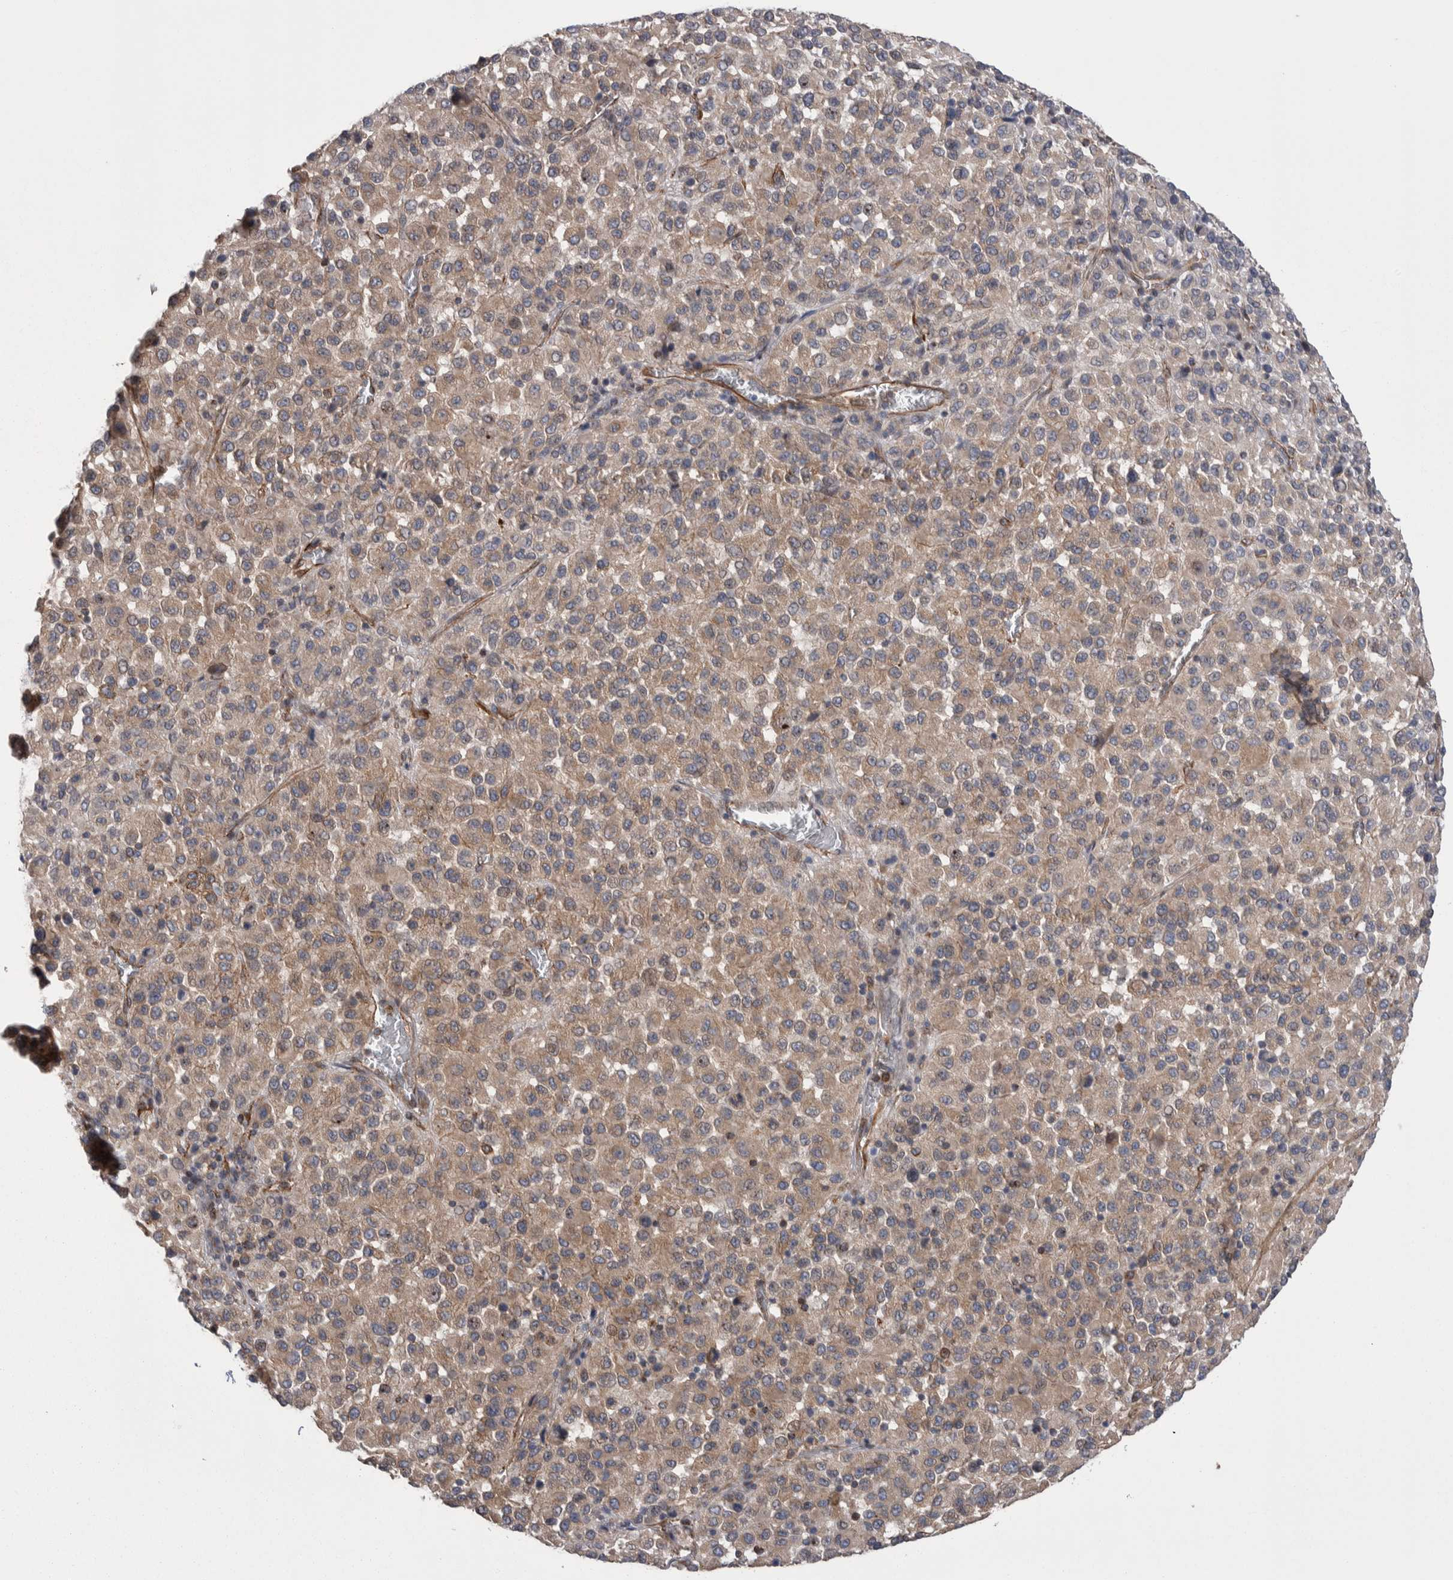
{"staining": {"intensity": "moderate", "quantity": "25%-75%", "location": "cytoplasmic/membranous"}, "tissue": "melanoma", "cell_type": "Tumor cells", "image_type": "cancer", "snomed": [{"axis": "morphology", "description": "Malignant melanoma, Metastatic site"}, {"axis": "topography", "description": "Lung"}], "caption": "Protein analysis of melanoma tissue shows moderate cytoplasmic/membranous expression in approximately 25%-75% of tumor cells.", "gene": "KIF12", "patient": {"sex": "male", "age": 64}}